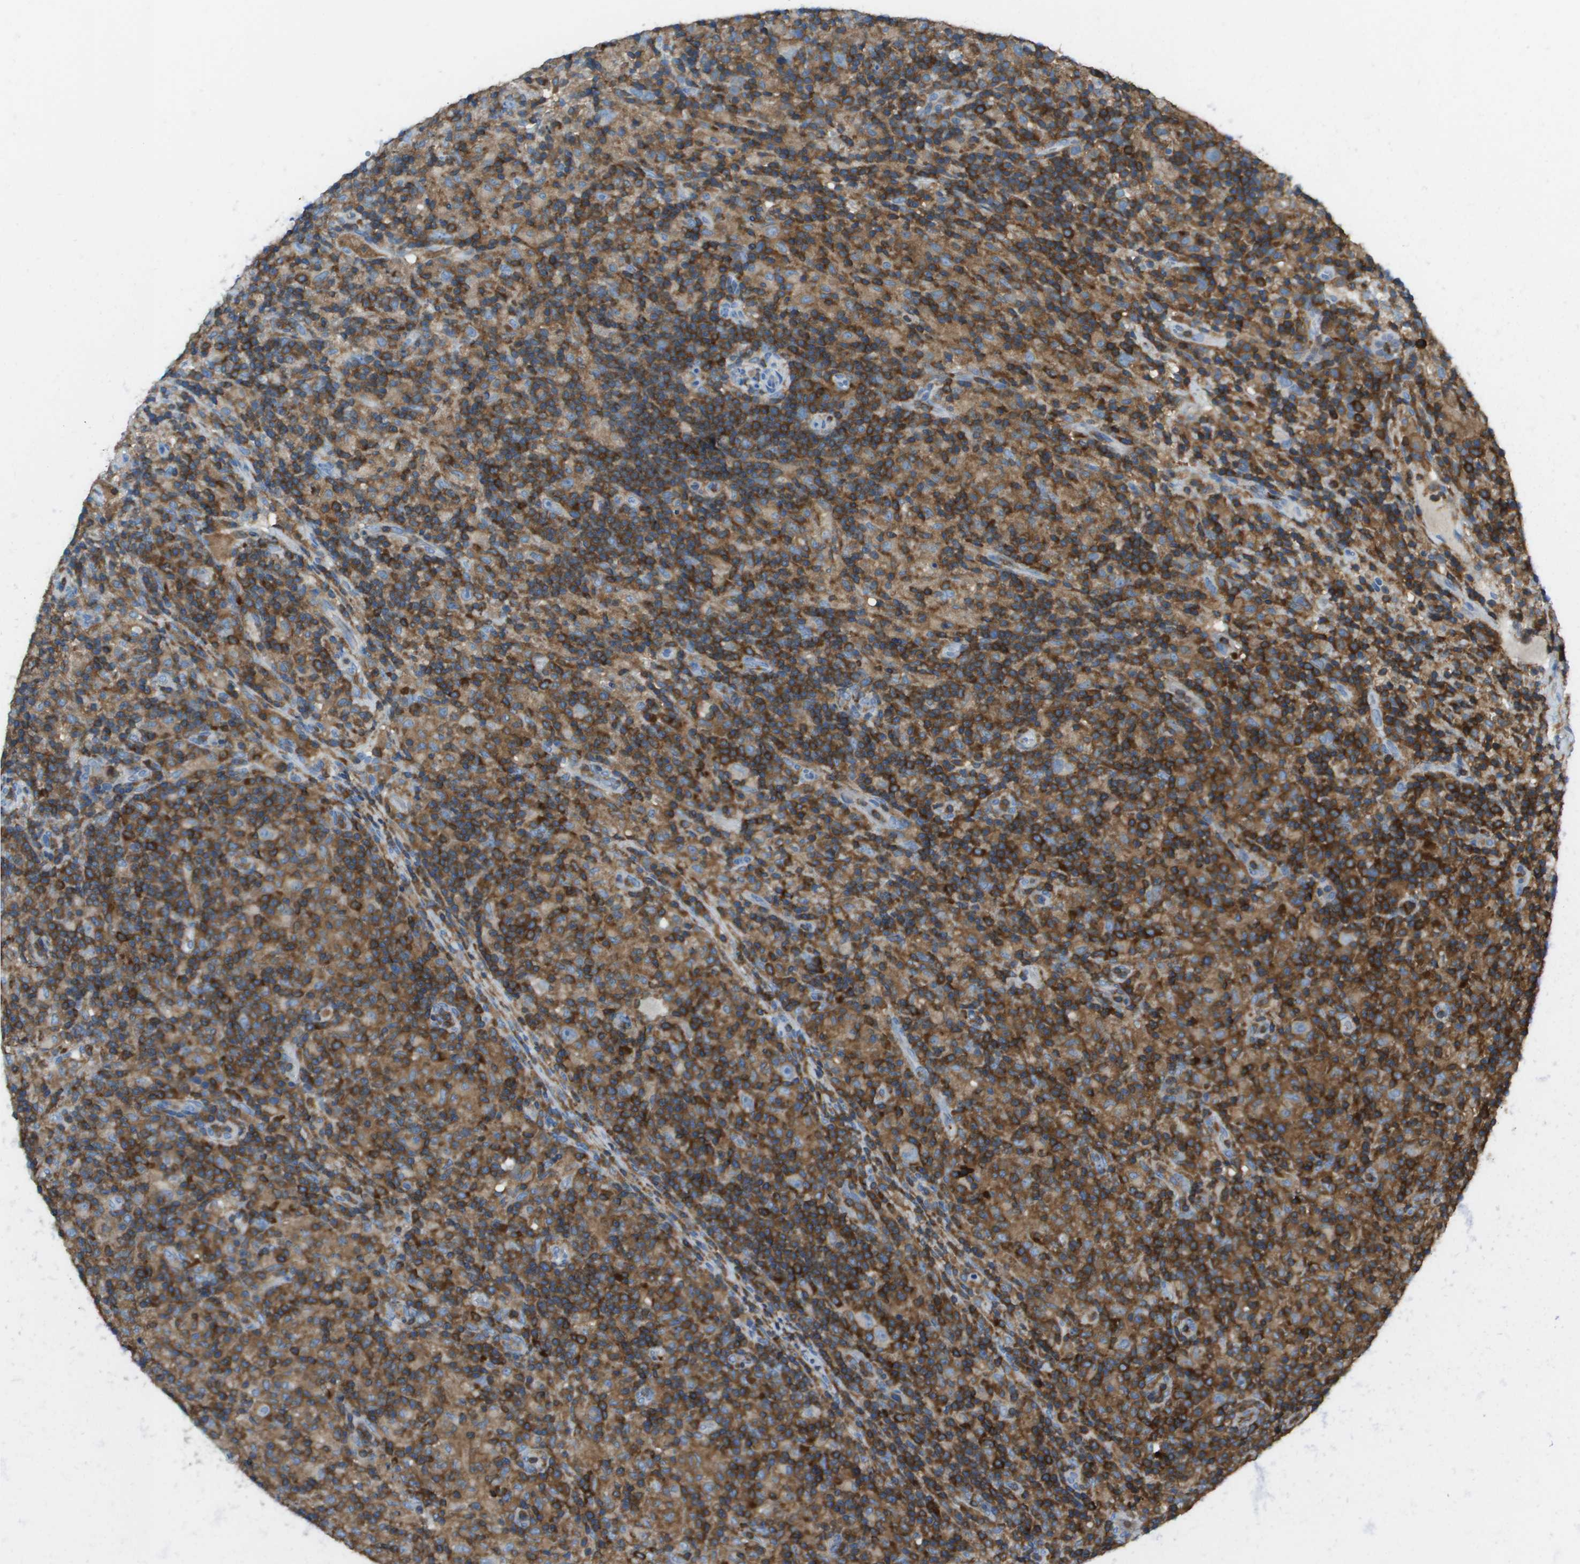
{"staining": {"intensity": "negative", "quantity": "none", "location": "none"}, "tissue": "lymphoma", "cell_type": "Tumor cells", "image_type": "cancer", "snomed": [{"axis": "morphology", "description": "Hodgkin's disease, NOS"}, {"axis": "topography", "description": "Lymph node"}], "caption": "IHC of human lymphoma displays no staining in tumor cells.", "gene": "APBB1IP", "patient": {"sex": "male", "age": 70}}